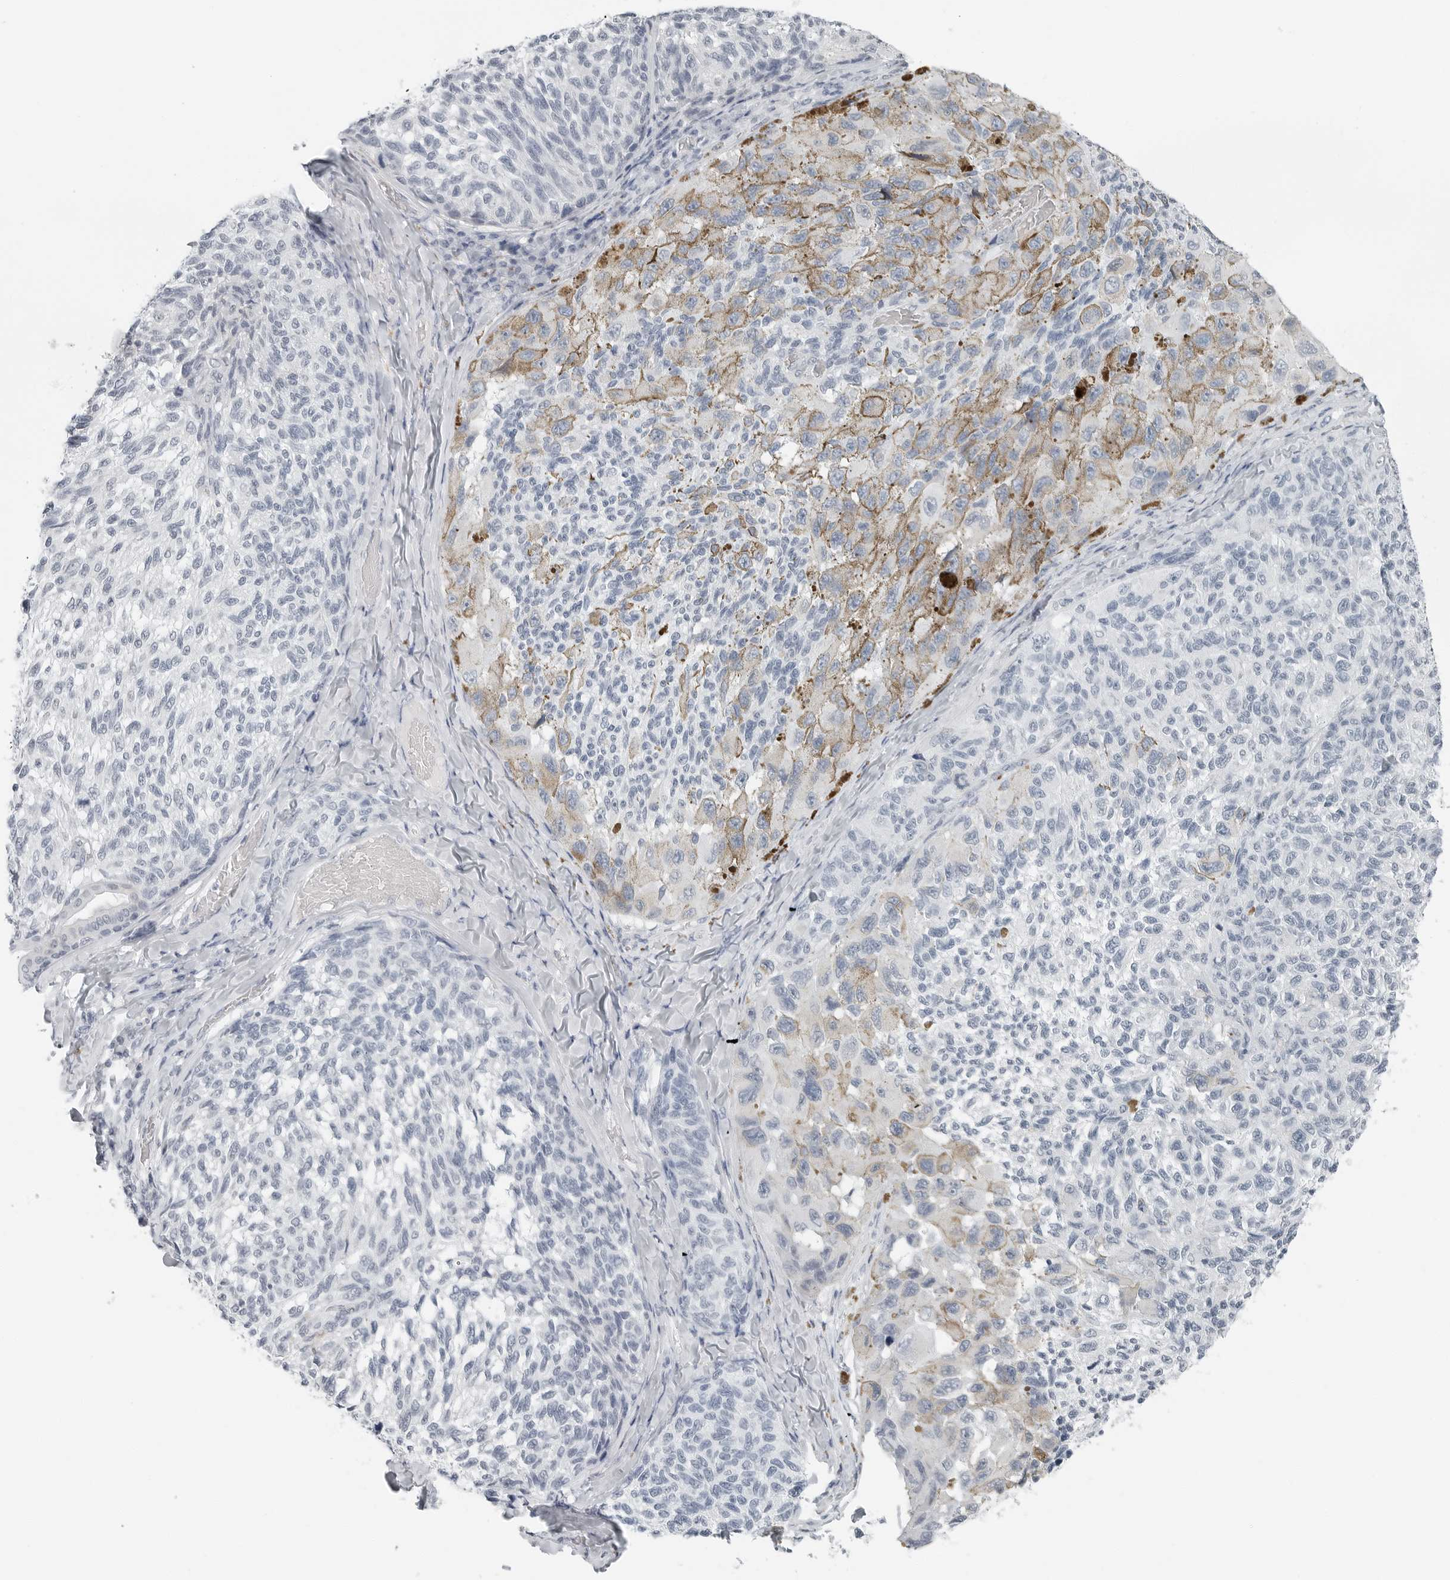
{"staining": {"intensity": "negative", "quantity": "none", "location": "none"}, "tissue": "melanoma", "cell_type": "Tumor cells", "image_type": "cancer", "snomed": [{"axis": "morphology", "description": "Malignant melanoma, NOS"}, {"axis": "topography", "description": "Skin"}], "caption": "Immunohistochemistry (IHC) image of neoplastic tissue: human malignant melanoma stained with DAB (3,3'-diaminobenzidine) demonstrates no significant protein staining in tumor cells.", "gene": "XIRP1", "patient": {"sex": "female", "age": 73}}